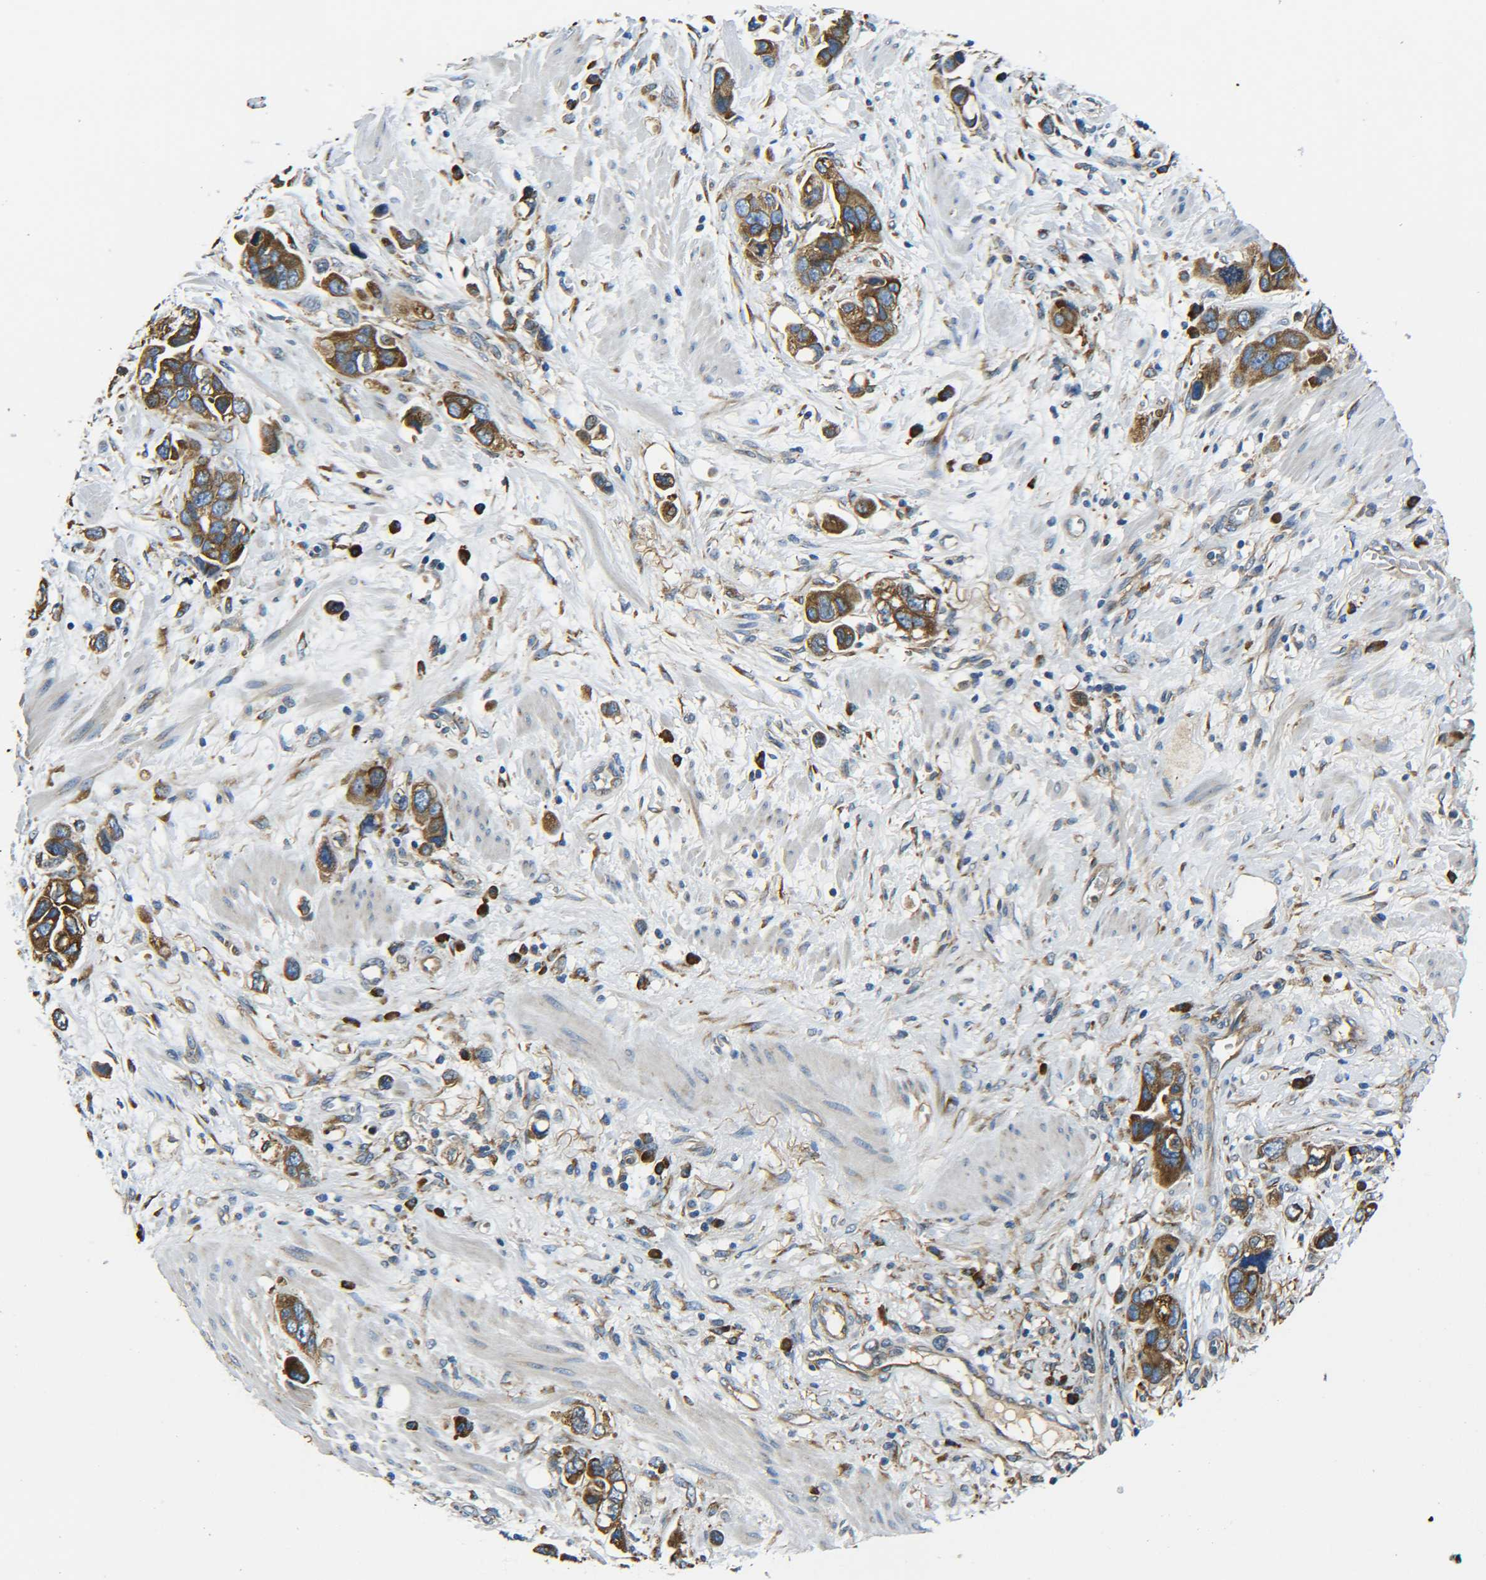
{"staining": {"intensity": "strong", "quantity": ">75%", "location": "cytoplasmic/membranous"}, "tissue": "stomach cancer", "cell_type": "Tumor cells", "image_type": "cancer", "snomed": [{"axis": "morphology", "description": "Adenocarcinoma, NOS"}, {"axis": "topography", "description": "Stomach, lower"}], "caption": "Immunohistochemistry (IHC) image of human stomach adenocarcinoma stained for a protein (brown), which demonstrates high levels of strong cytoplasmic/membranous staining in about >75% of tumor cells.", "gene": "PREB", "patient": {"sex": "female", "age": 93}}